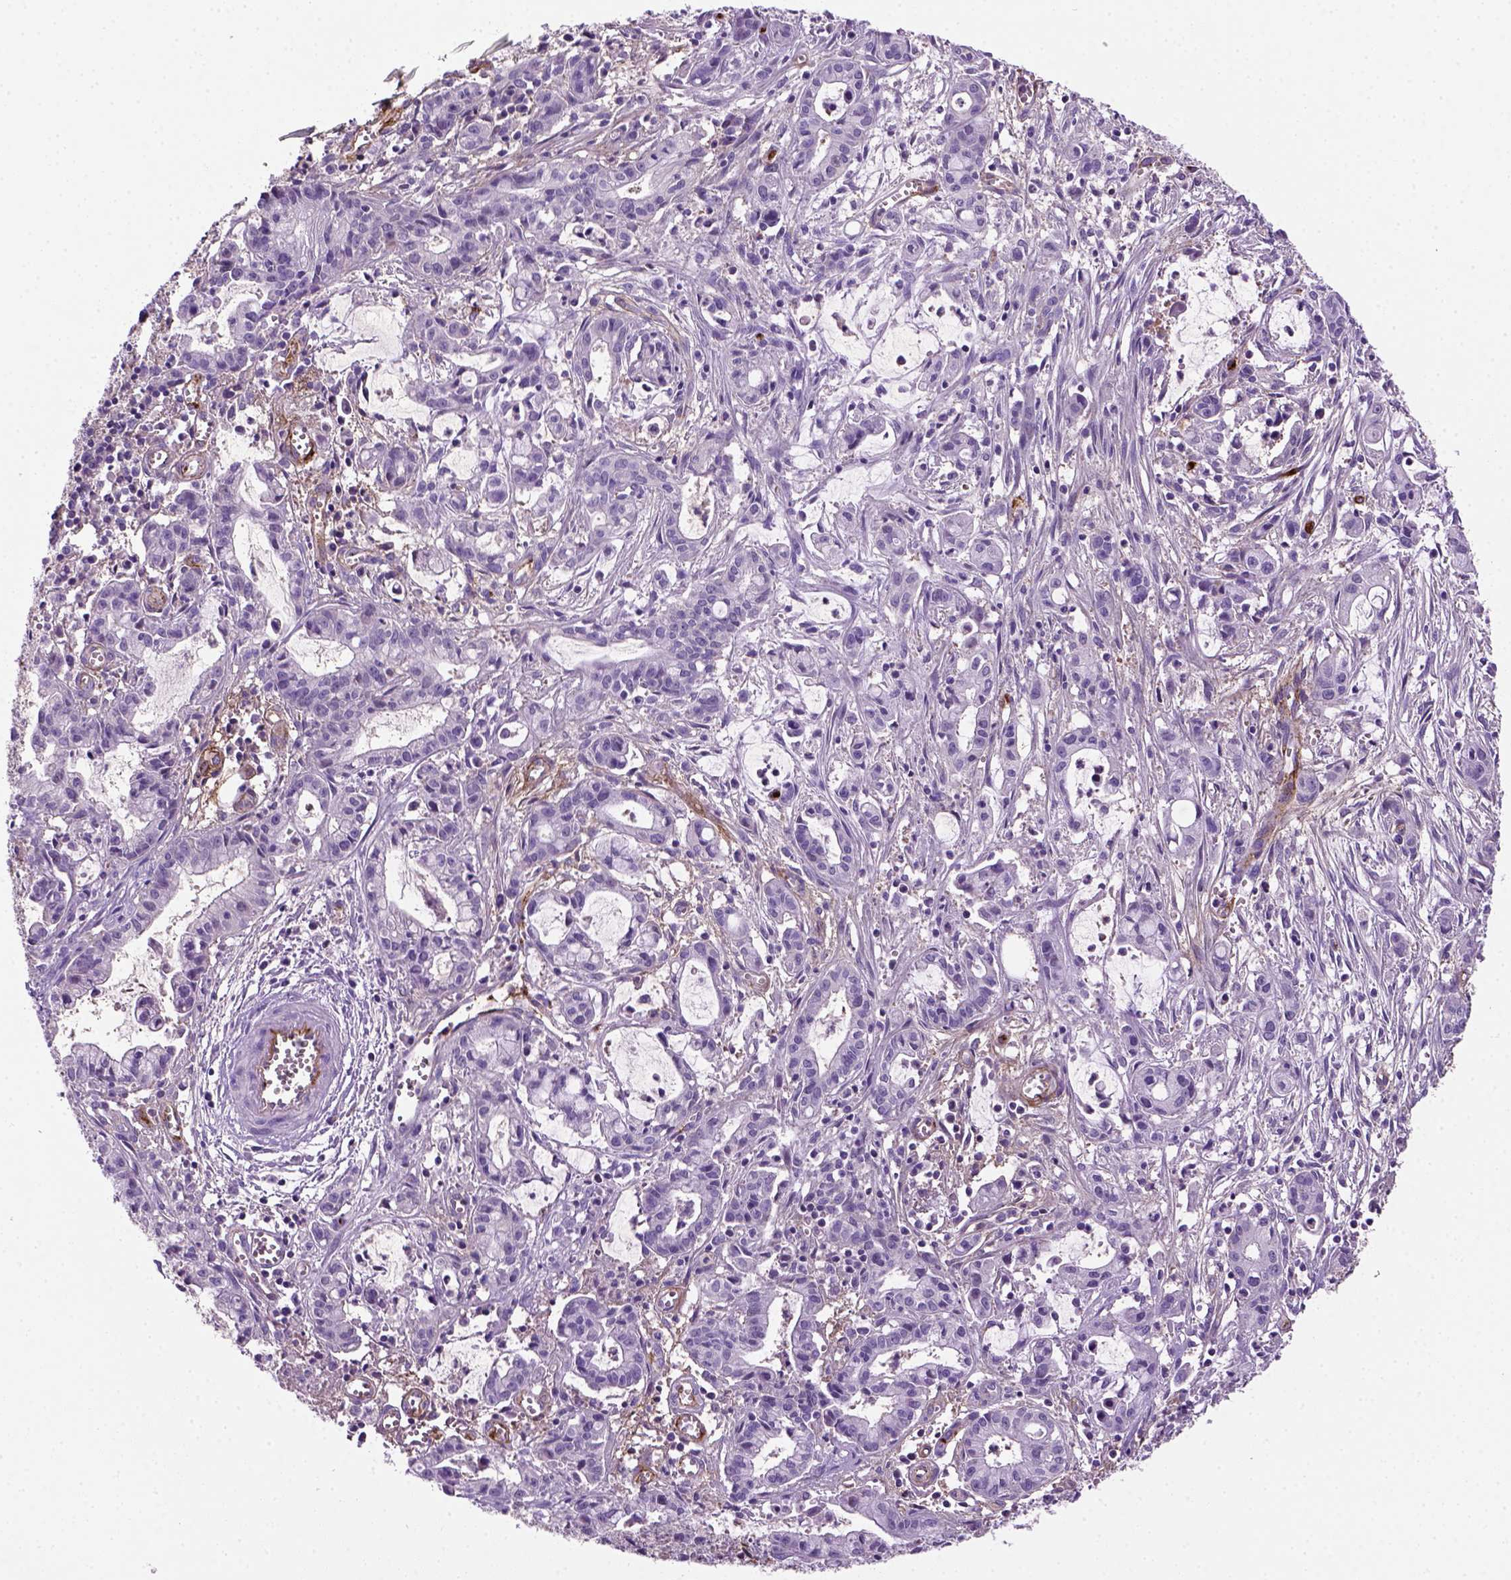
{"staining": {"intensity": "negative", "quantity": "none", "location": "none"}, "tissue": "pancreatic cancer", "cell_type": "Tumor cells", "image_type": "cancer", "snomed": [{"axis": "morphology", "description": "Adenocarcinoma, NOS"}, {"axis": "topography", "description": "Pancreas"}], "caption": "Image shows no protein staining in tumor cells of pancreatic cancer (adenocarcinoma) tissue.", "gene": "VWF", "patient": {"sex": "male", "age": 48}}